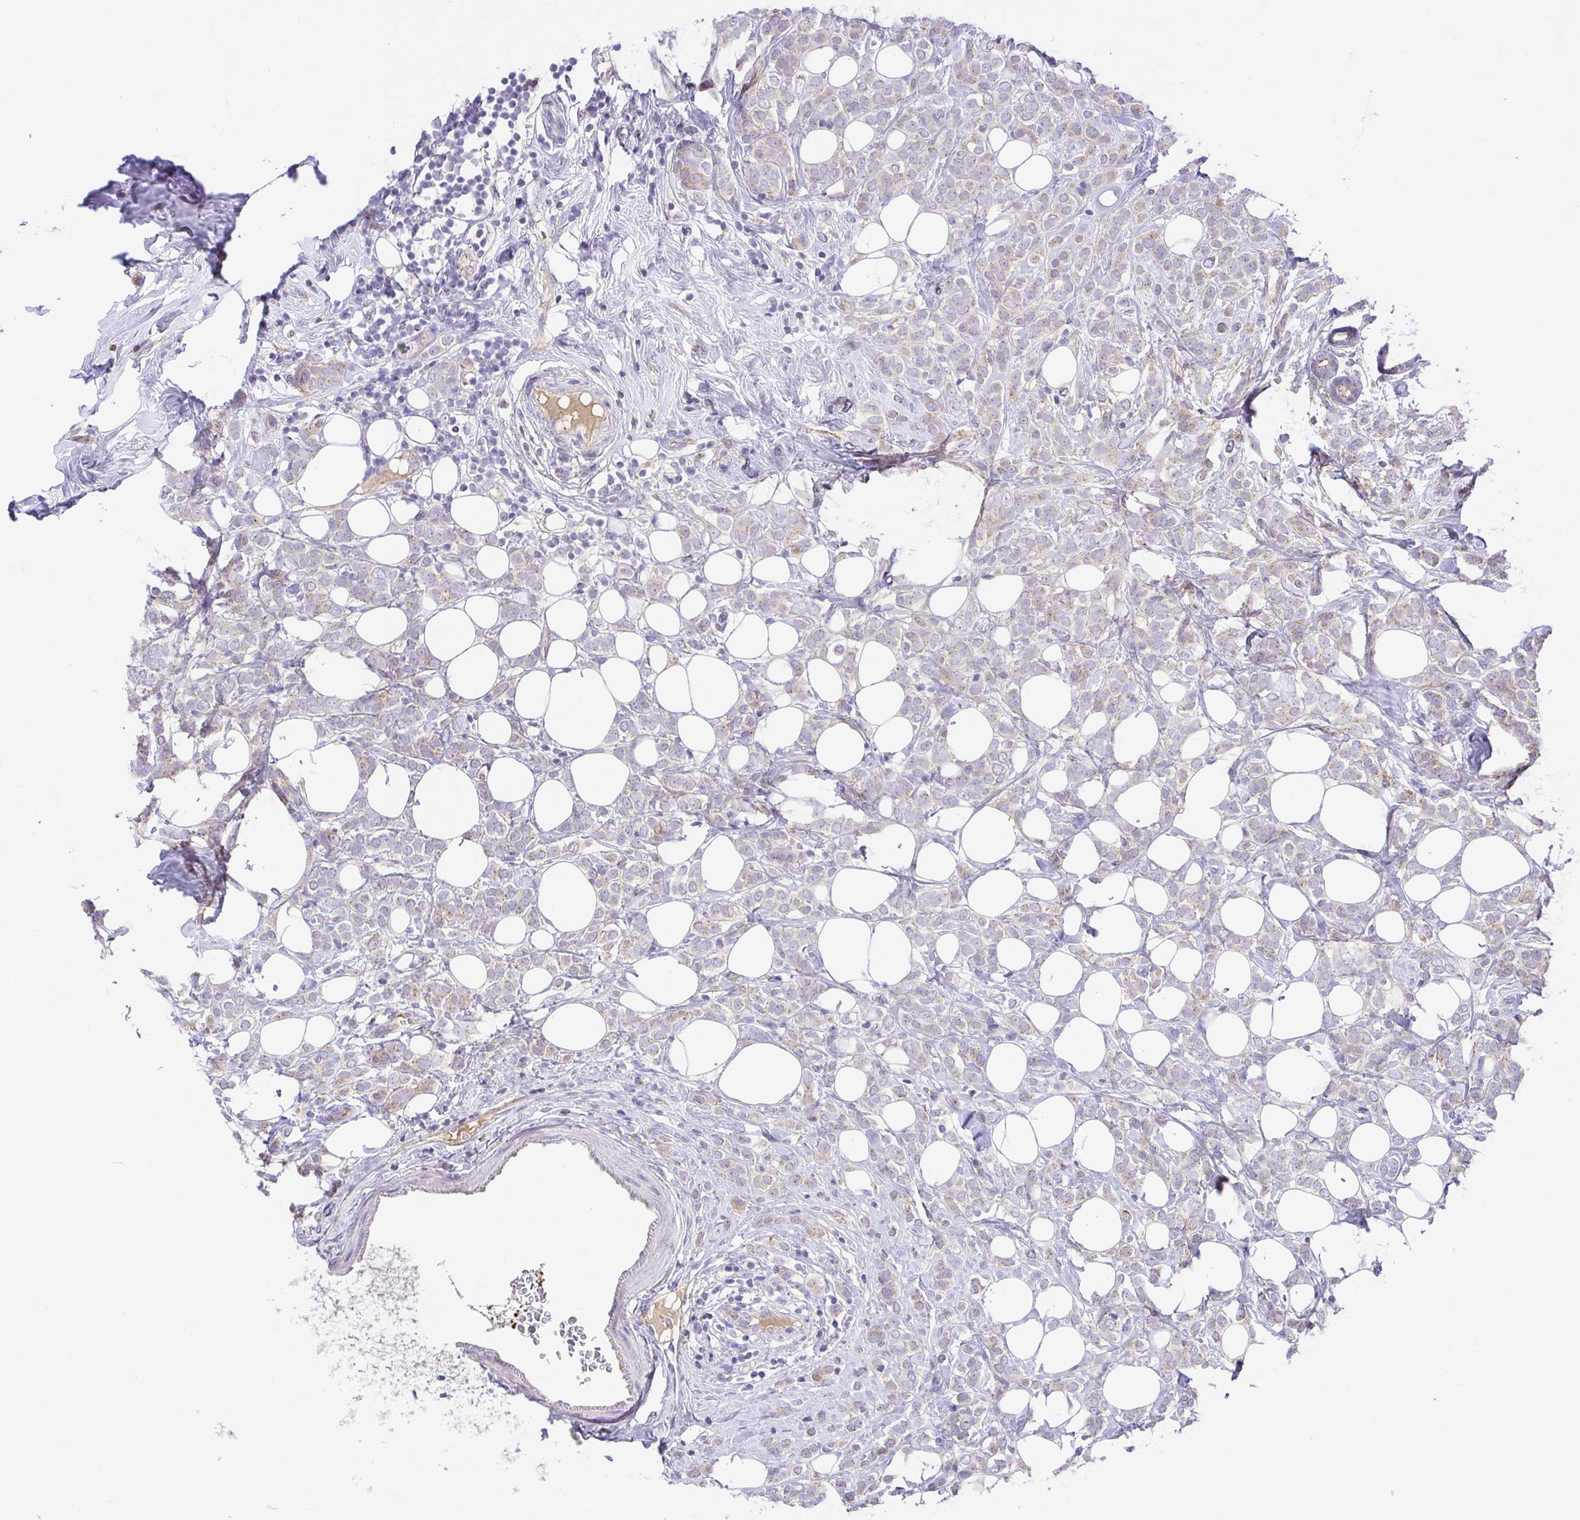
{"staining": {"intensity": "weak", "quantity": "<25%", "location": "cytoplasmic/membranous"}, "tissue": "breast cancer", "cell_type": "Tumor cells", "image_type": "cancer", "snomed": [{"axis": "morphology", "description": "Lobular carcinoma"}, {"axis": "topography", "description": "Breast"}], "caption": "DAB (3,3'-diaminobenzidine) immunohistochemical staining of human breast cancer reveals no significant positivity in tumor cells. (Brightfield microscopy of DAB immunohistochemistry at high magnification).", "gene": "SLC13A1", "patient": {"sex": "female", "age": 49}}